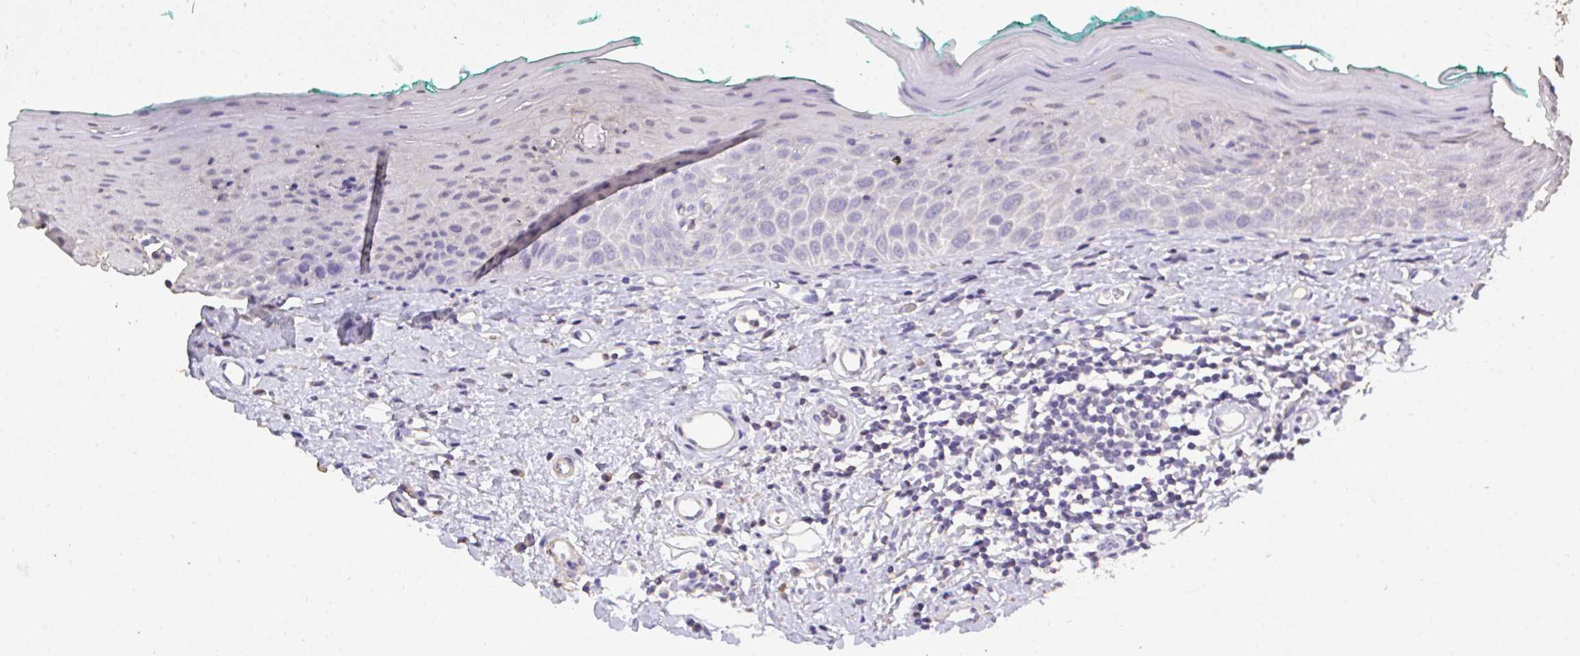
{"staining": {"intensity": "negative", "quantity": "none", "location": "none"}, "tissue": "oral mucosa", "cell_type": "Squamous epithelial cells", "image_type": "normal", "snomed": [{"axis": "morphology", "description": "Normal tissue, NOS"}, {"axis": "topography", "description": "Oral tissue"}, {"axis": "topography", "description": "Tounge, NOS"}], "caption": "IHC of normal human oral mucosa exhibits no expression in squamous epithelial cells.", "gene": "IL23R", "patient": {"sex": "male", "age": 83}}